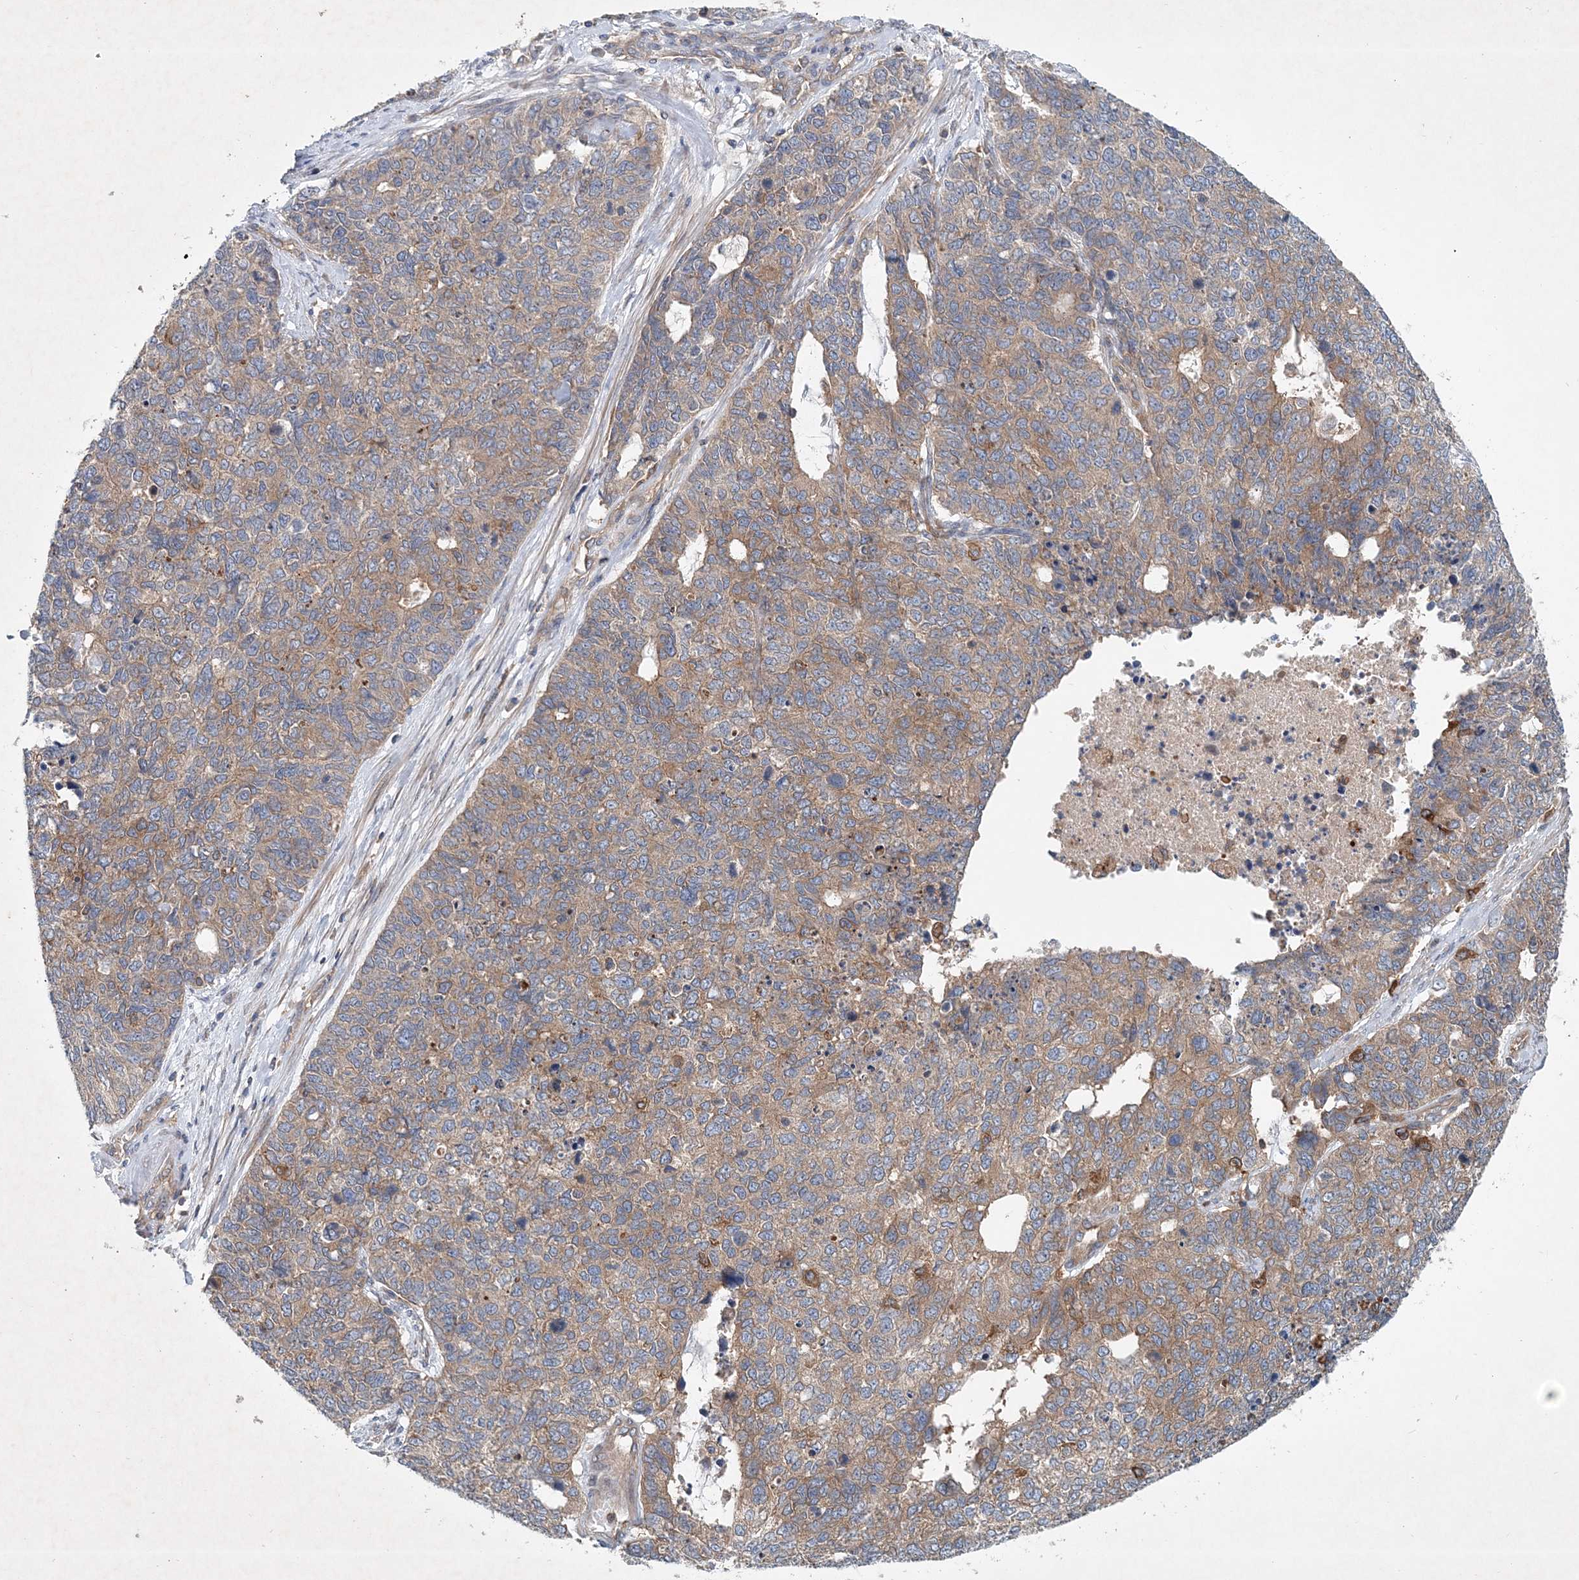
{"staining": {"intensity": "moderate", "quantity": ">75%", "location": "cytoplasmic/membranous"}, "tissue": "cervical cancer", "cell_type": "Tumor cells", "image_type": "cancer", "snomed": [{"axis": "morphology", "description": "Squamous cell carcinoma, NOS"}, {"axis": "topography", "description": "Cervix"}], "caption": "Cervical squamous cell carcinoma stained with a brown dye reveals moderate cytoplasmic/membranous positive positivity in approximately >75% of tumor cells.", "gene": "P2RY10", "patient": {"sex": "female", "age": 63}}